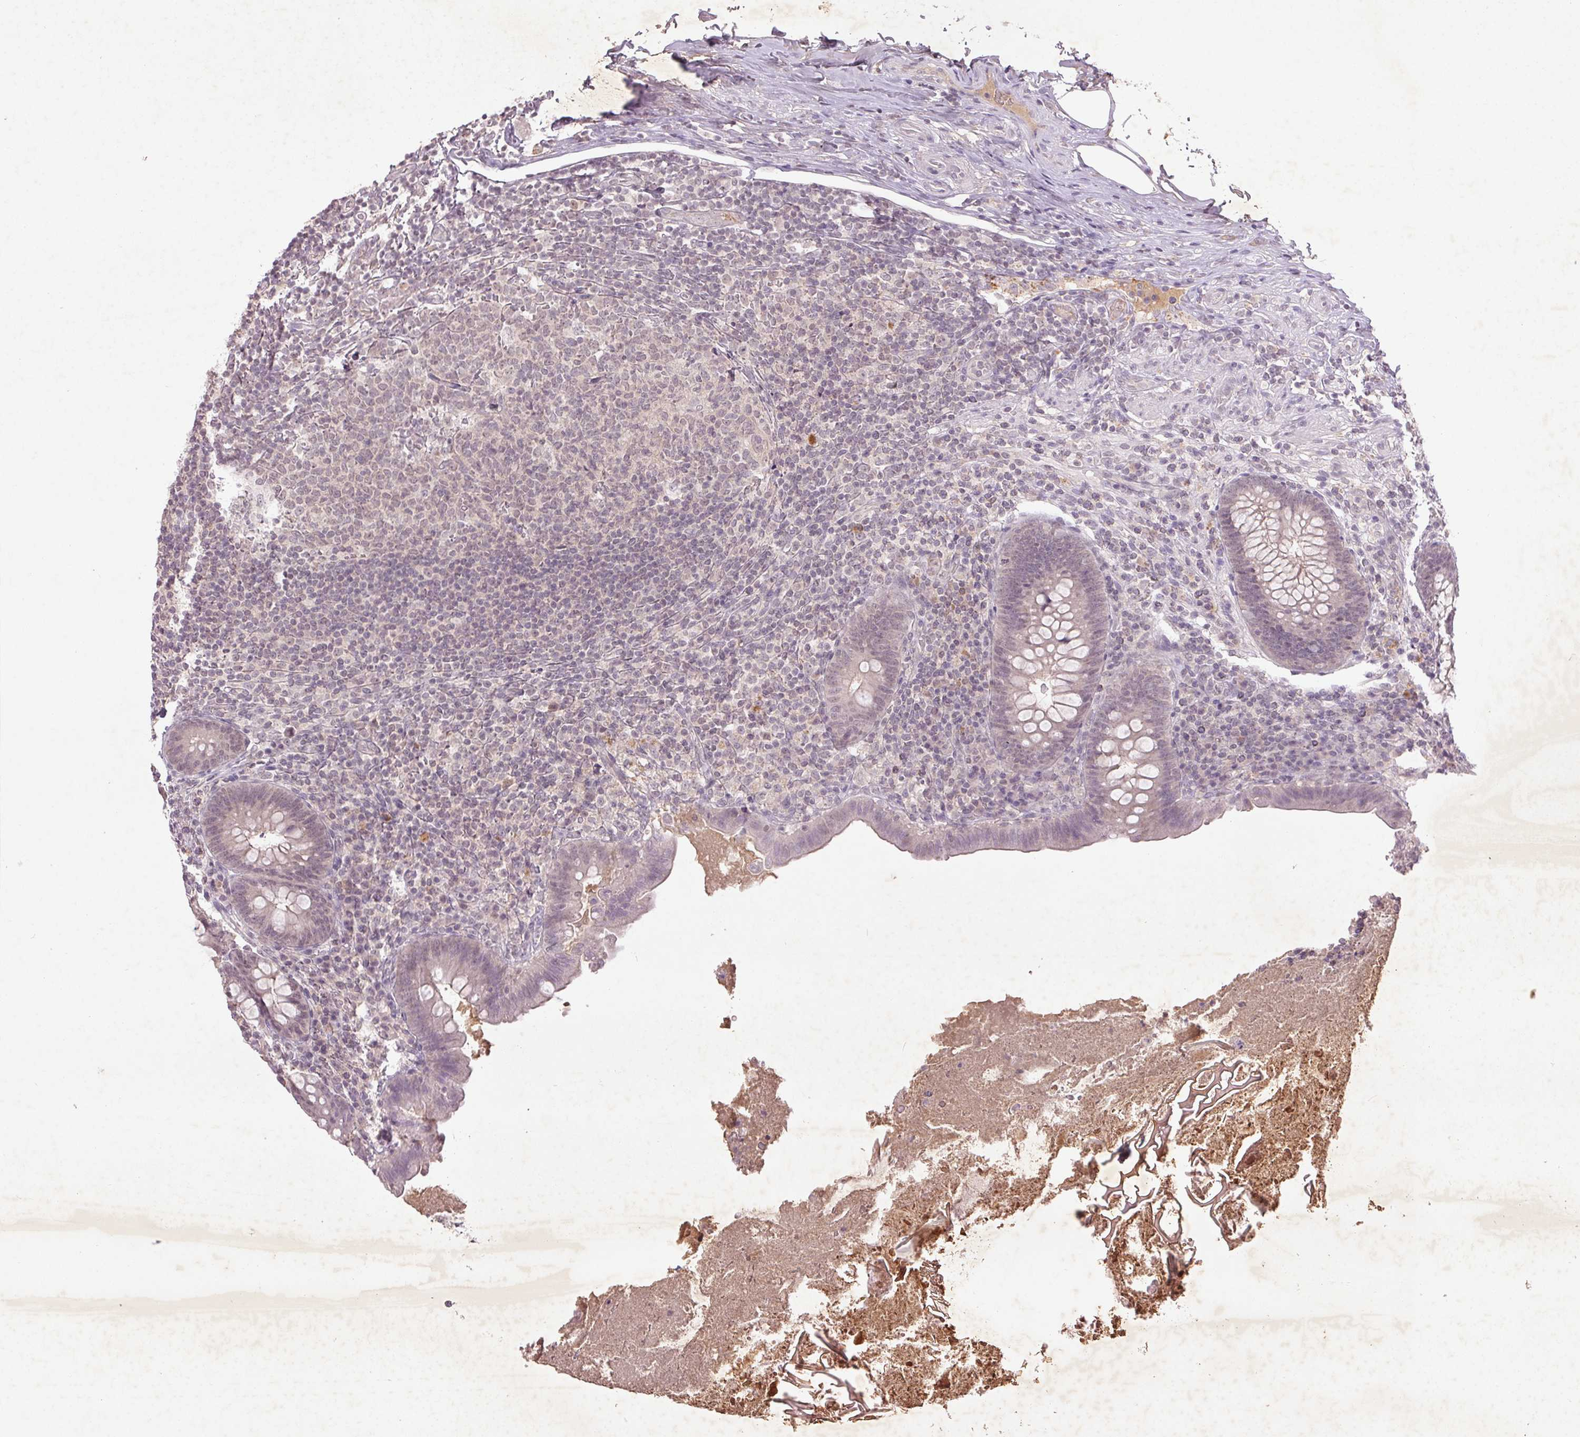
{"staining": {"intensity": "negative", "quantity": "none", "location": "none"}, "tissue": "appendix", "cell_type": "Glandular cells", "image_type": "normal", "snomed": [{"axis": "morphology", "description": "Normal tissue, NOS"}, {"axis": "topography", "description": "Appendix"}], "caption": "Immunohistochemistry (IHC) of benign human appendix reveals no staining in glandular cells. (Brightfield microscopy of DAB (3,3'-diaminobenzidine) immunohistochemistry (IHC) at high magnification).", "gene": "FAM168B", "patient": {"sex": "male", "age": 47}}